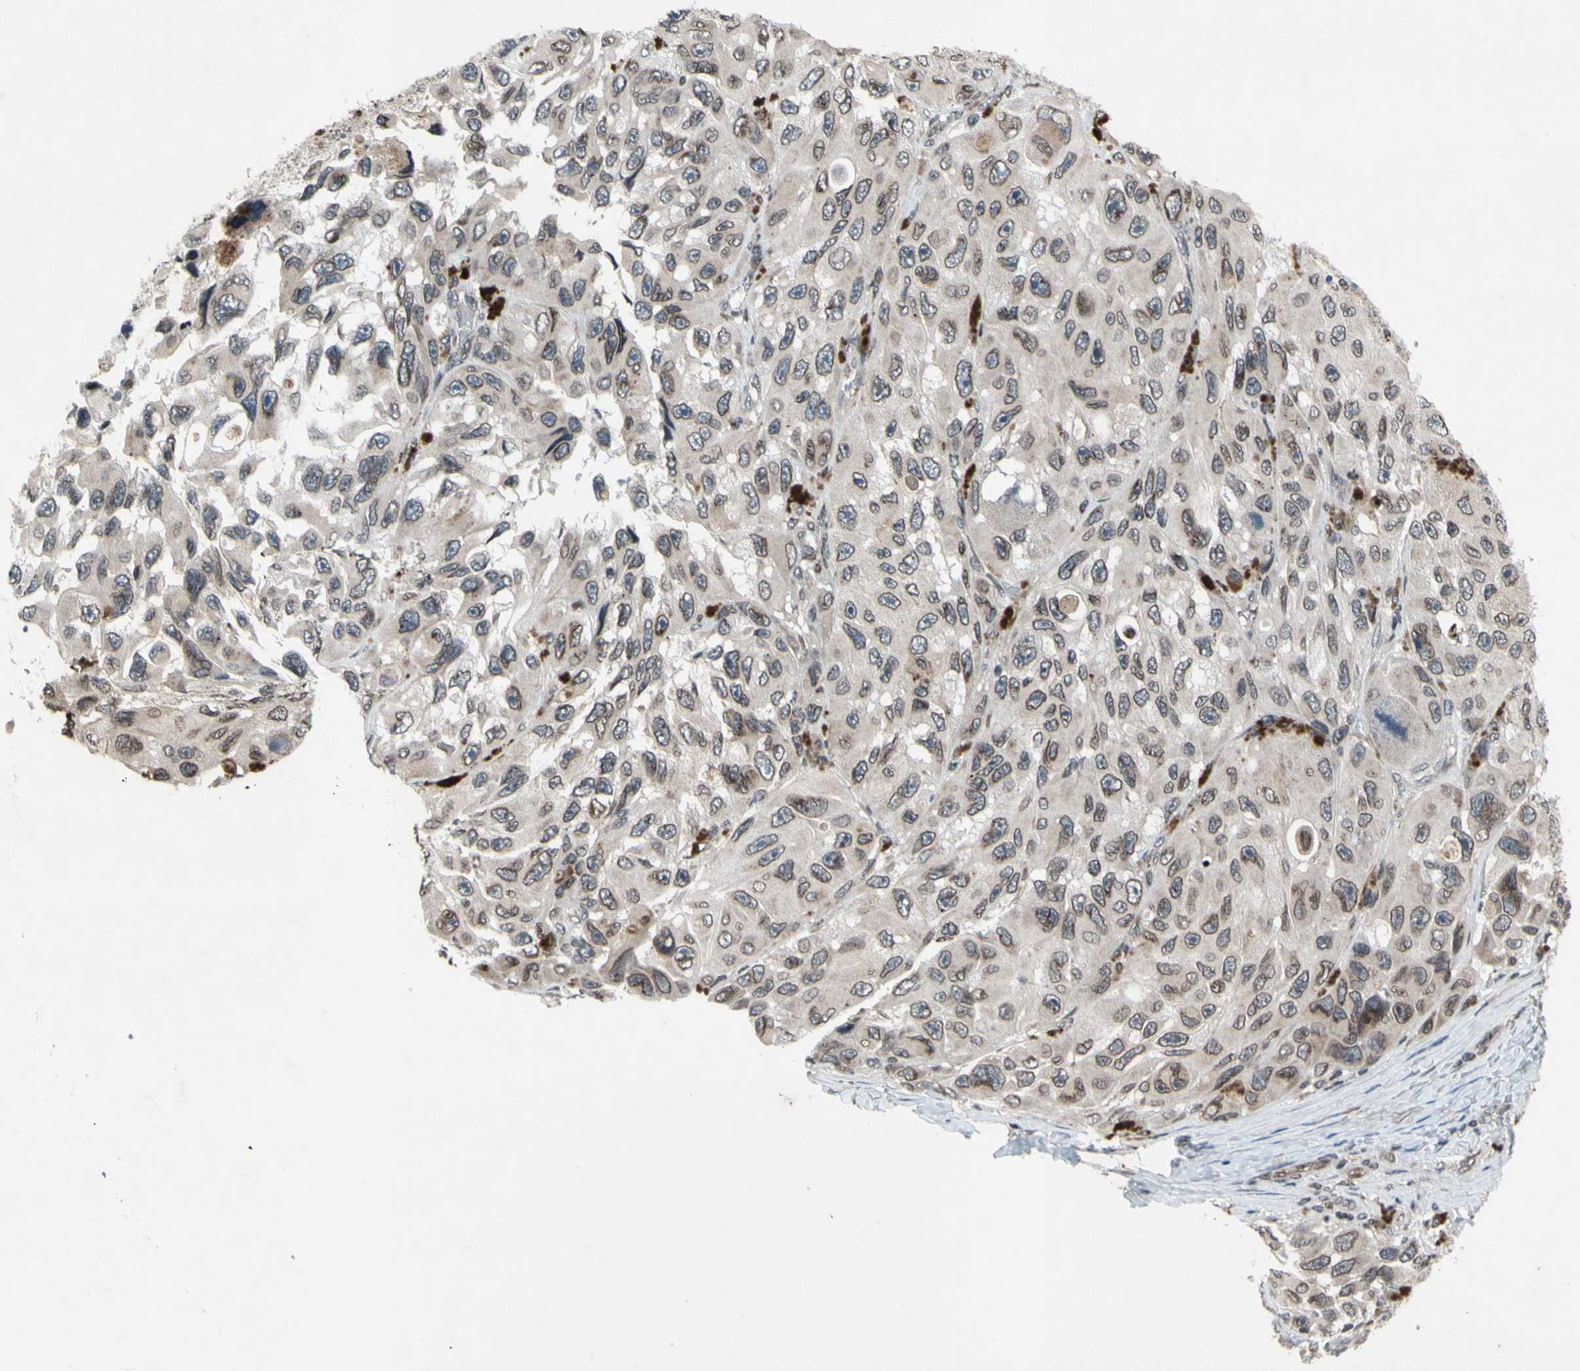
{"staining": {"intensity": "weak", "quantity": ">75%", "location": "cytoplasmic/membranous,nuclear"}, "tissue": "melanoma", "cell_type": "Tumor cells", "image_type": "cancer", "snomed": [{"axis": "morphology", "description": "Malignant melanoma, NOS"}, {"axis": "topography", "description": "Skin"}], "caption": "This histopathology image reveals melanoma stained with immunohistochemistry (IHC) to label a protein in brown. The cytoplasmic/membranous and nuclear of tumor cells show weak positivity for the protein. Nuclei are counter-stained blue.", "gene": "XPO1", "patient": {"sex": "female", "age": 73}}